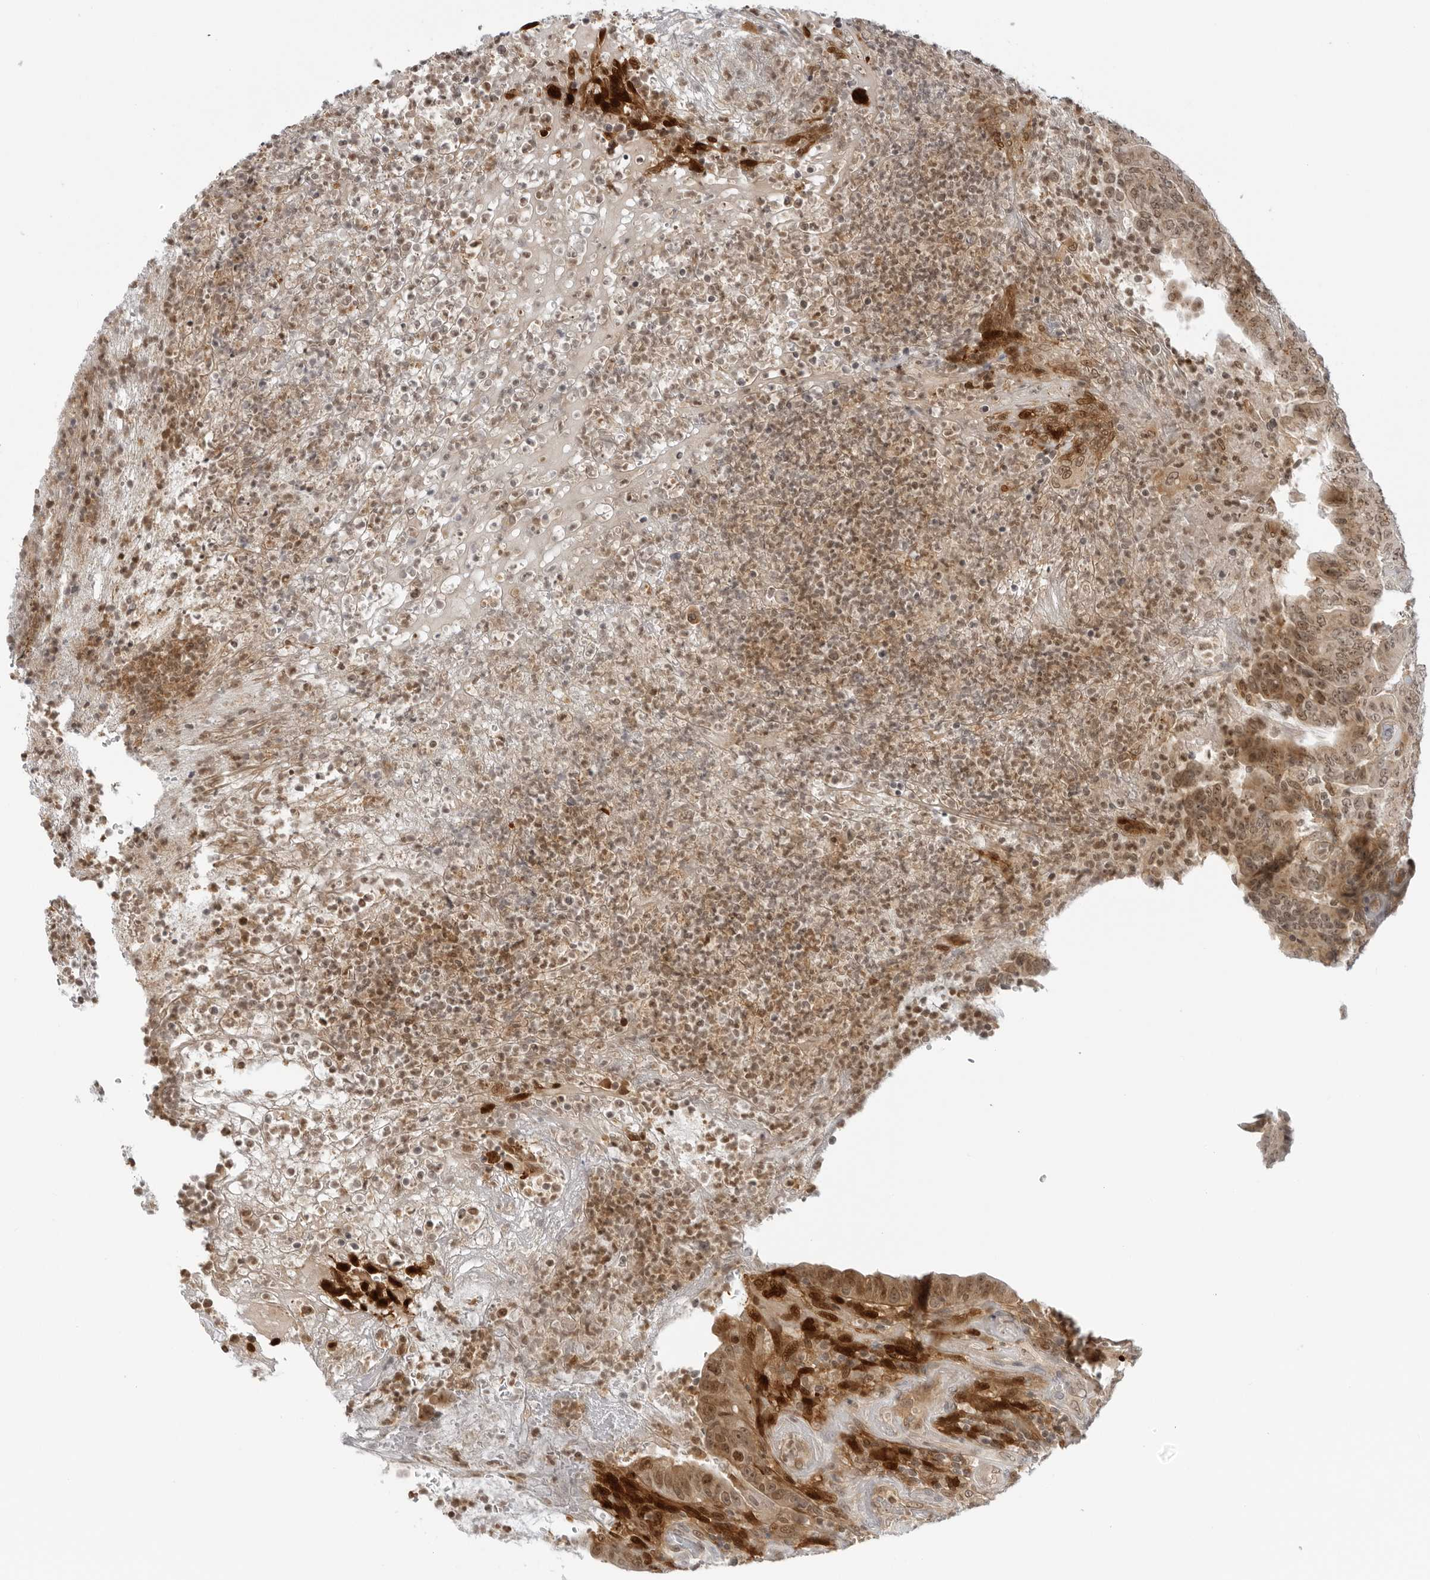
{"staining": {"intensity": "moderate", "quantity": ">75%", "location": "cytoplasmic/membranous,nuclear"}, "tissue": "colorectal cancer", "cell_type": "Tumor cells", "image_type": "cancer", "snomed": [{"axis": "morphology", "description": "Normal tissue, NOS"}, {"axis": "morphology", "description": "Adenocarcinoma, NOS"}, {"axis": "topography", "description": "Colon"}], "caption": "Immunohistochemistry (IHC) (DAB) staining of colorectal cancer (adenocarcinoma) reveals moderate cytoplasmic/membranous and nuclear protein expression in approximately >75% of tumor cells.", "gene": "SUGCT", "patient": {"sex": "female", "age": 75}}